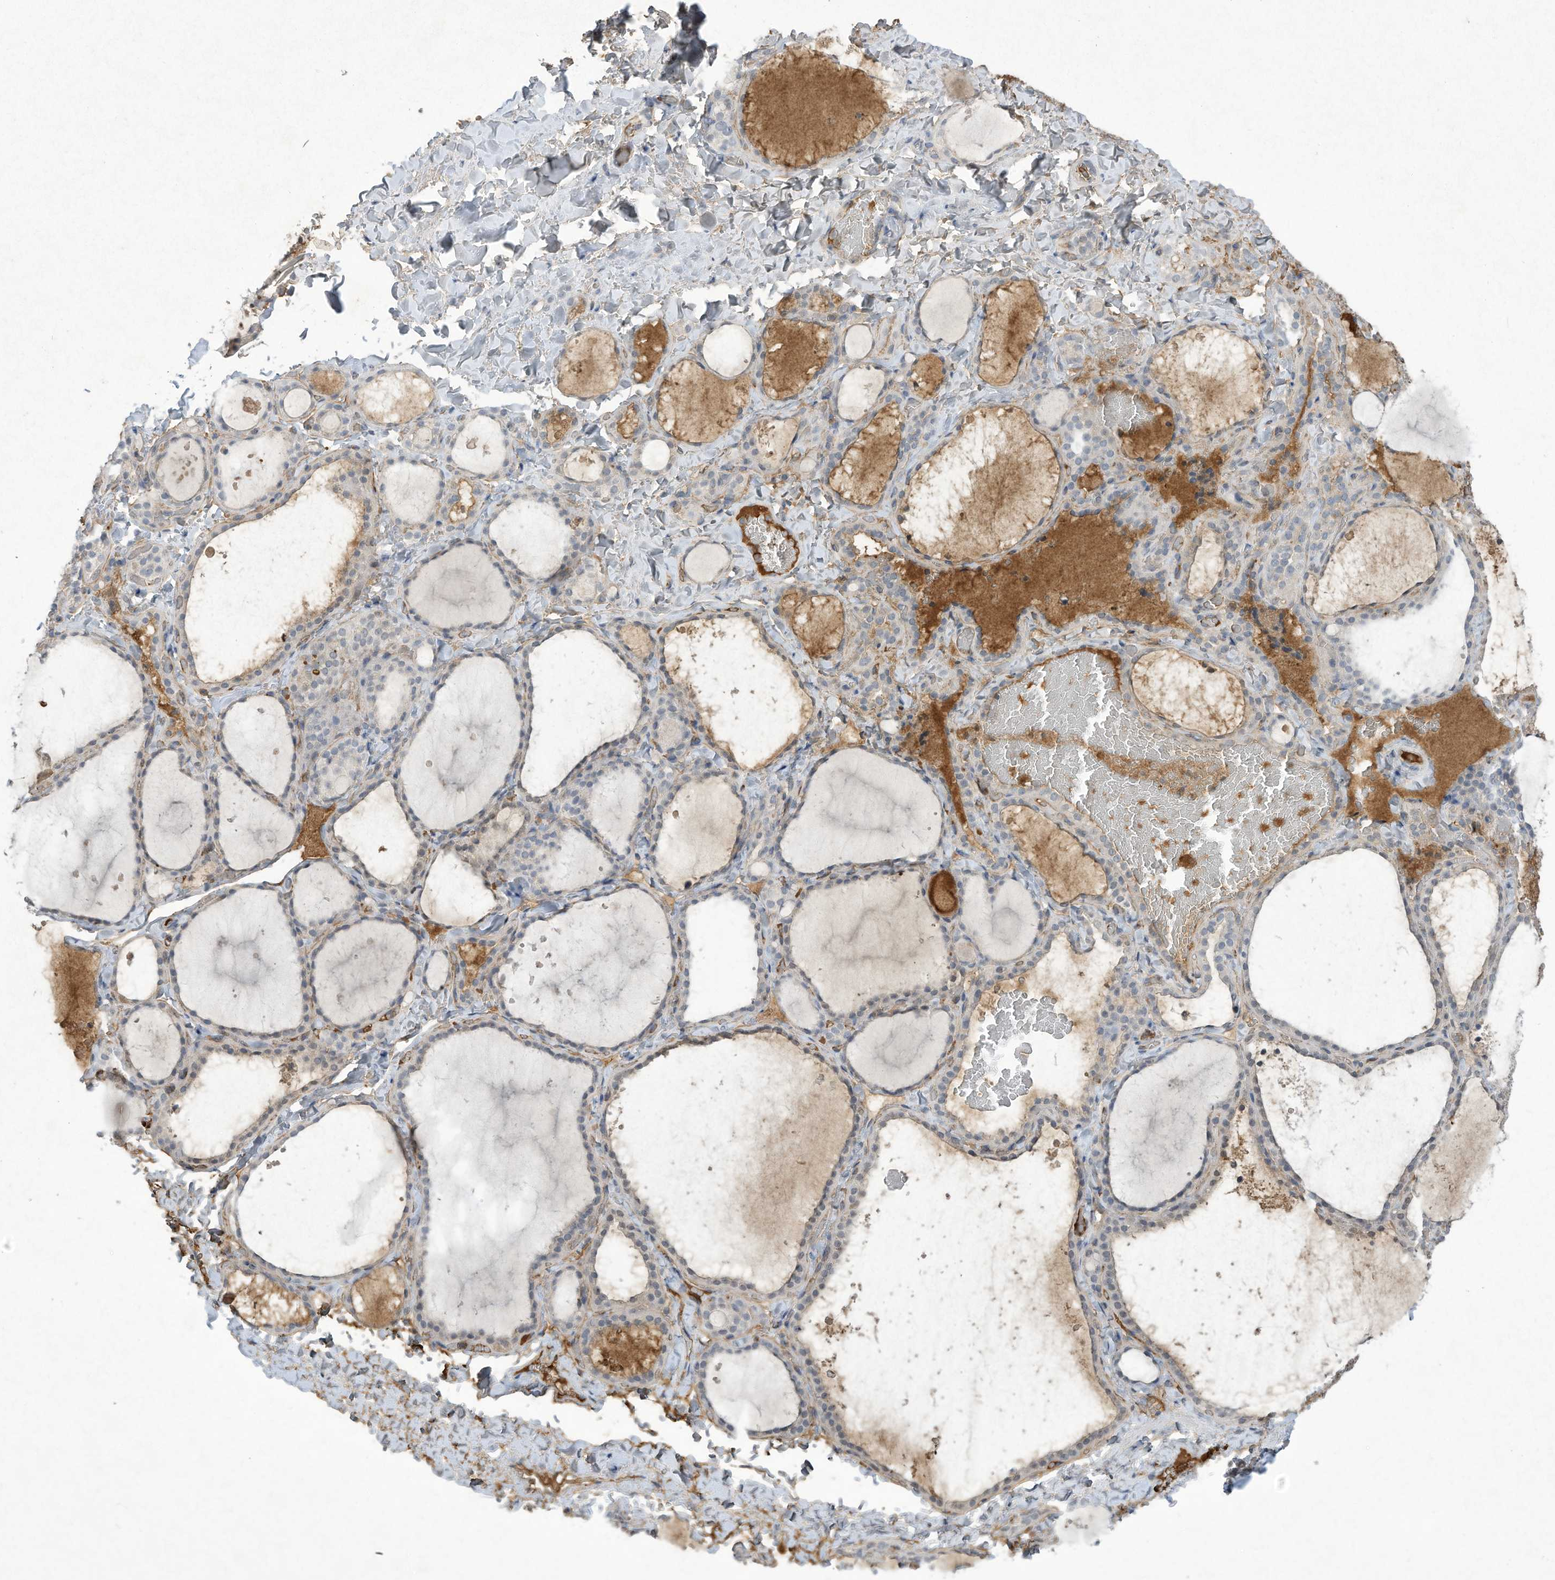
{"staining": {"intensity": "negative", "quantity": "none", "location": "none"}, "tissue": "thyroid gland", "cell_type": "Glandular cells", "image_type": "normal", "snomed": [{"axis": "morphology", "description": "Normal tissue, NOS"}, {"axis": "topography", "description": "Thyroid gland"}], "caption": "Protein analysis of normal thyroid gland demonstrates no significant expression in glandular cells. (IHC, brightfield microscopy, high magnification).", "gene": "HAS3", "patient": {"sex": "female", "age": 22}}